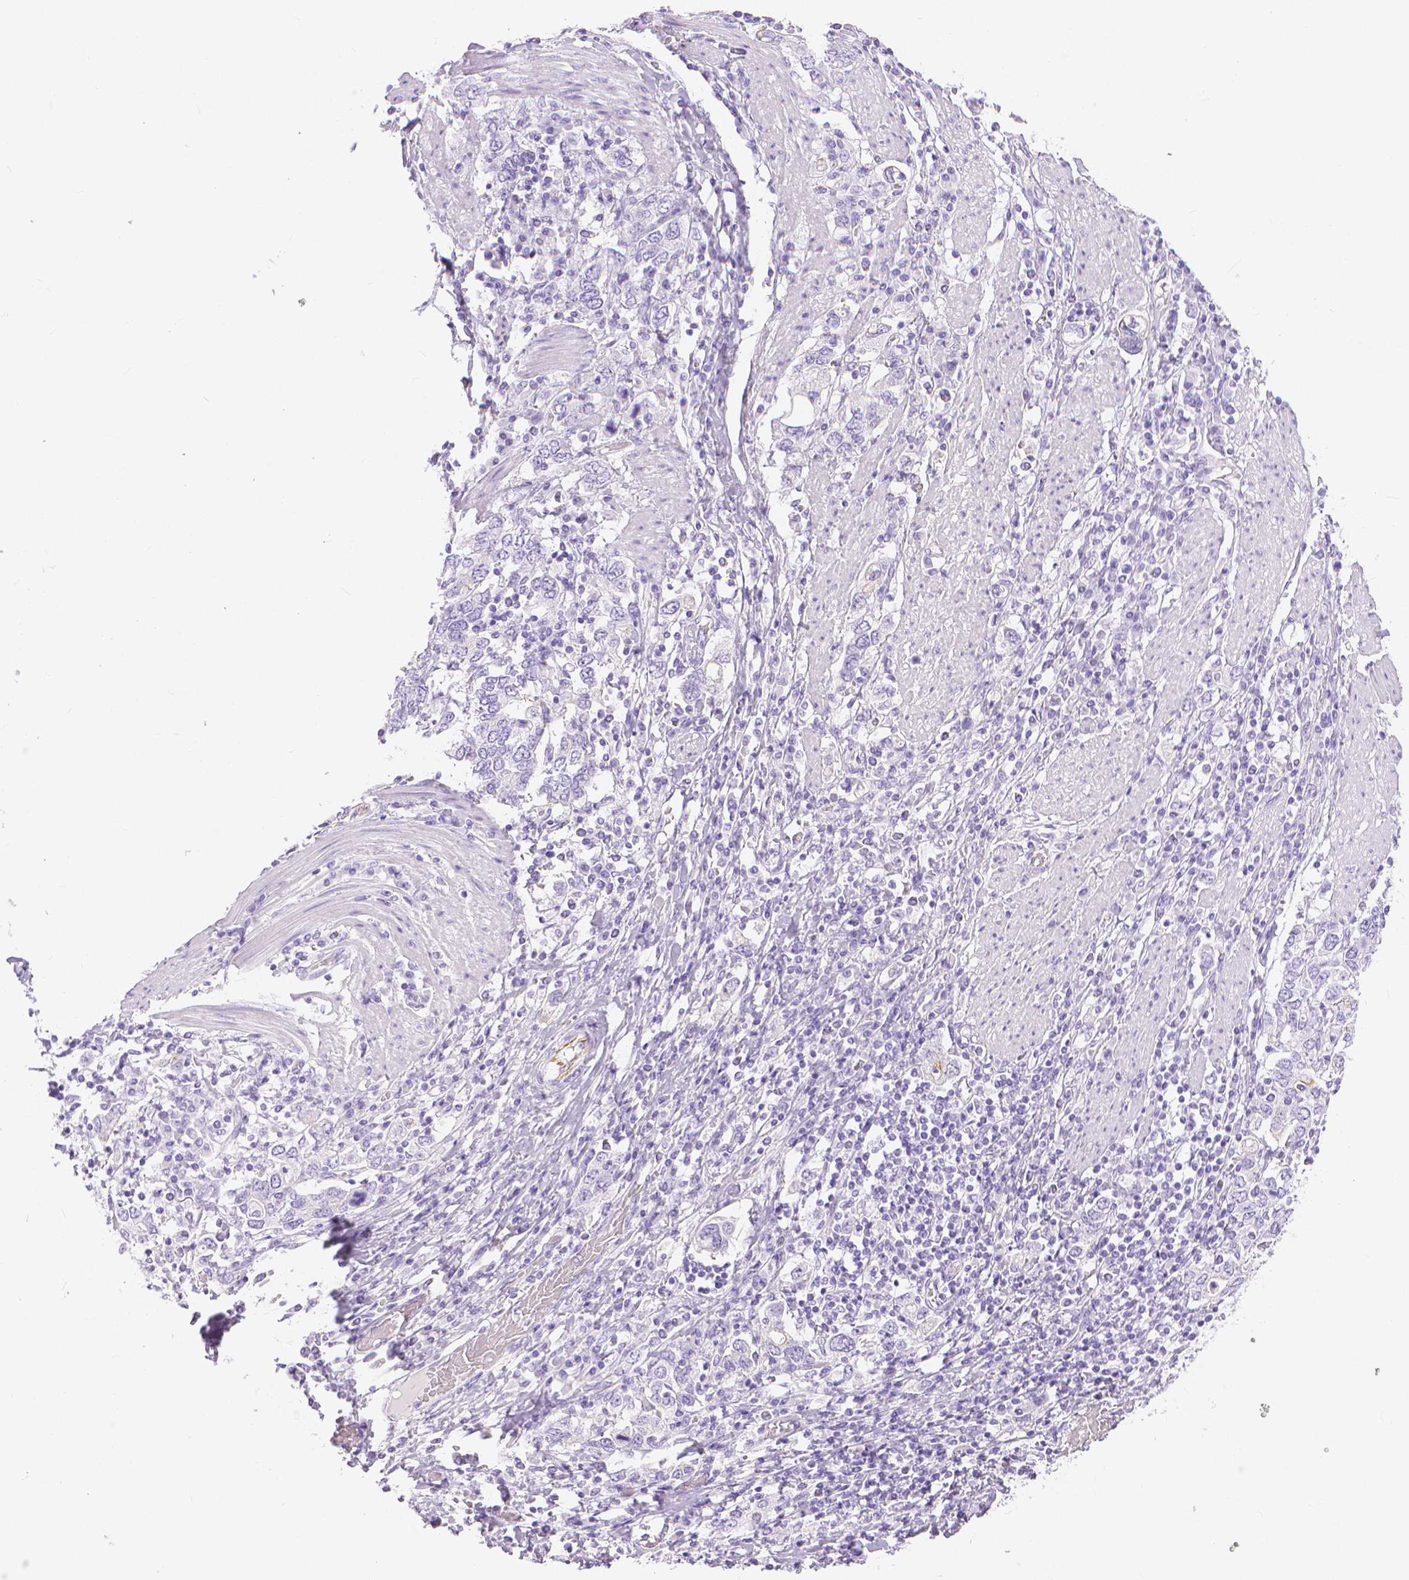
{"staining": {"intensity": "negative", "quantity": "none", "location": "none"}, "tissue": "stomach cancer", "cell_type": "Tumor cells", "image_type": "cancer", "snomed": [{"axis": "morphology", "description": "Adenocarcinoma, NOS"}, {"axis": "topography", "description": "Stomach, upper"}, {"axis": "topography", "description": "Stomach"}], "caption": "Histopathology image shows no protein staining in tumor cells of stomach cancer tissue. (DAB (3,3'-diaminobenzidine) IHC visualized using brightfield microscopy, high magnification).", "gene": "SLC27A5", "patient": {"sex": "male", "age": 62}}